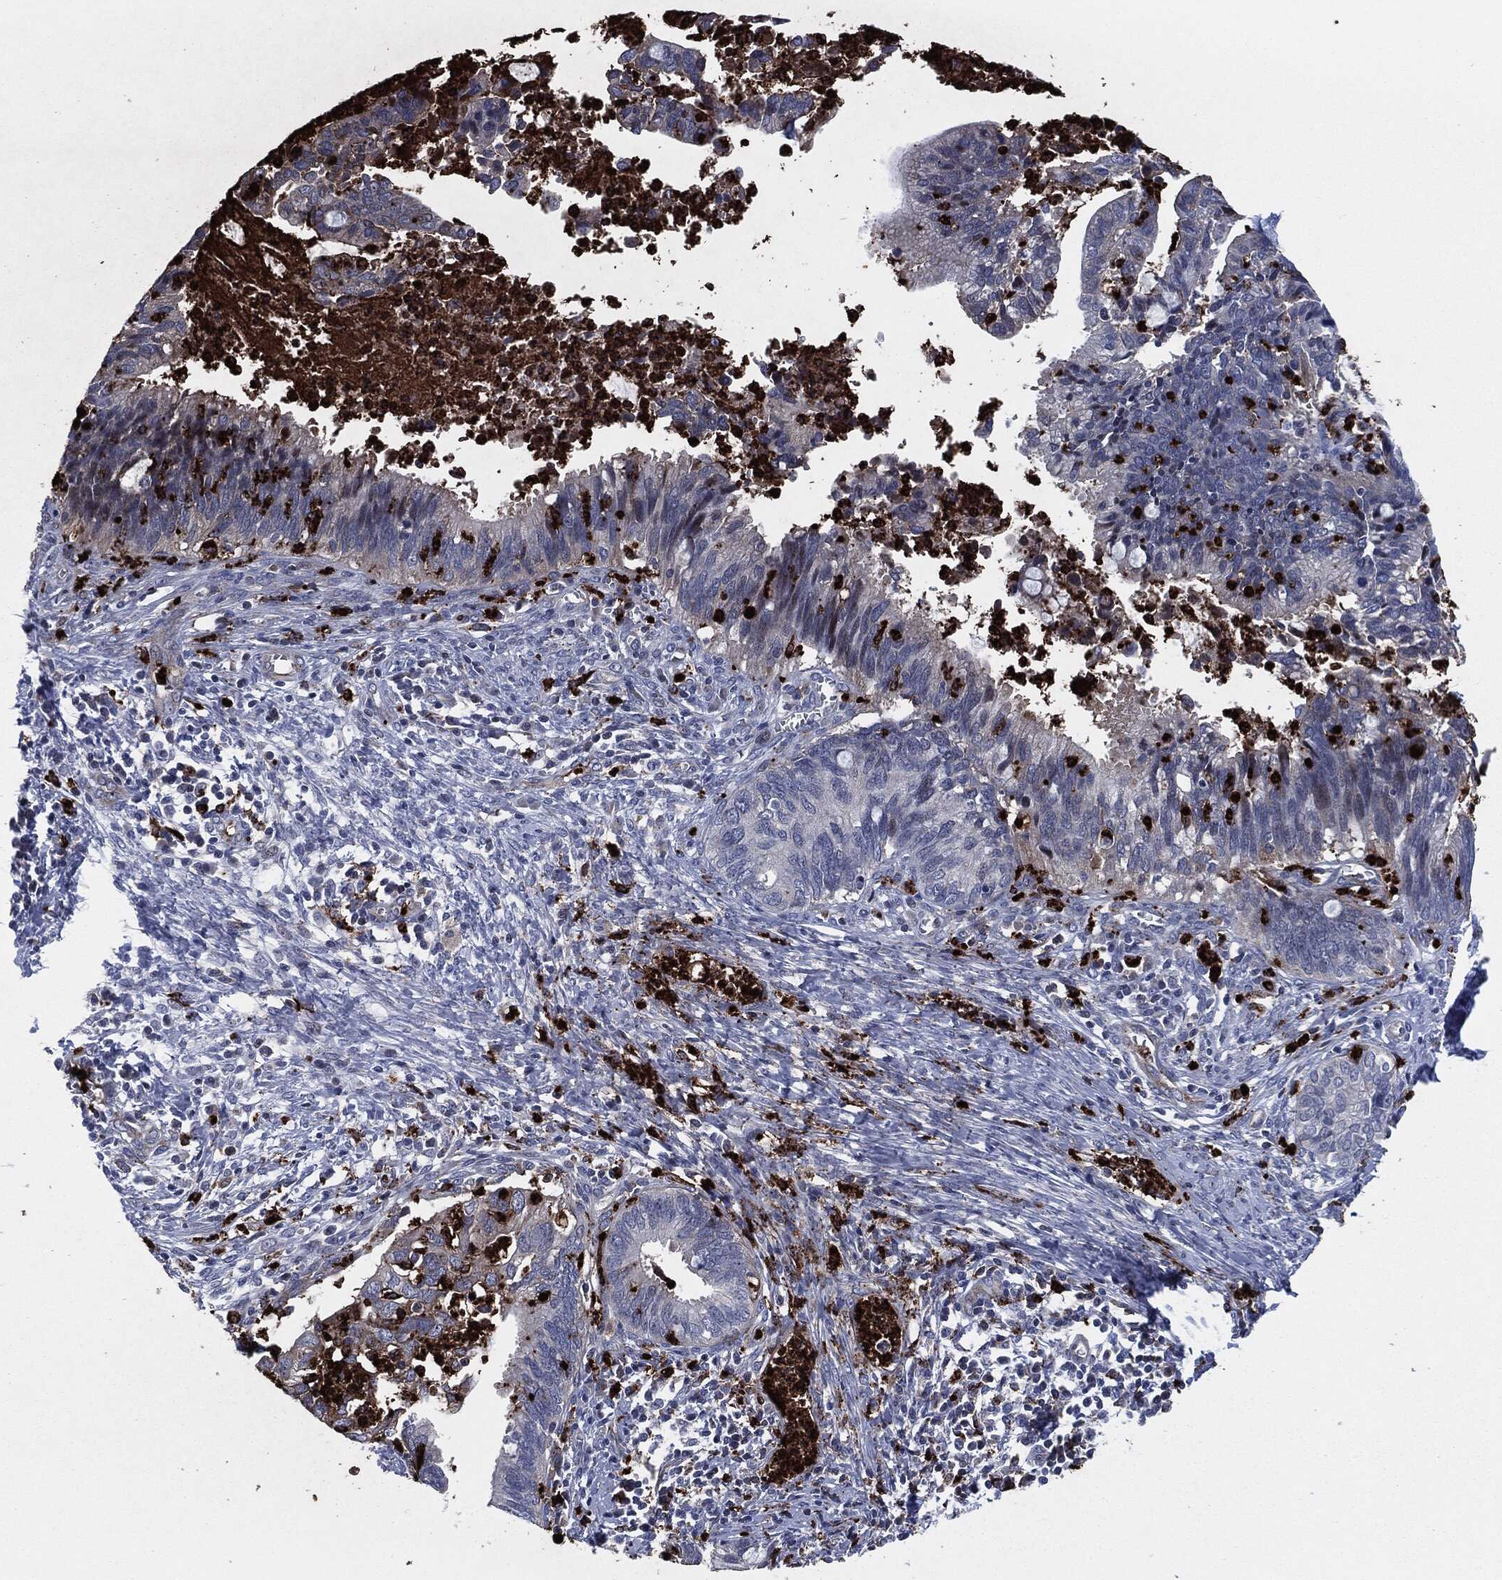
{"staining": {"intensity": "negative", "quantity": "none", "location": "none"}, "tissue": "cervical cancer", "cell_type": "Tumor cells", "image_type": "cancer", "snomed": [{"axis": "morphology", "description": "Adenocarcinoma, NOS"}, {"axis": "topography", "description": "Cervix"}], "caption": "Tumor cells show no significant staining in adenocarcinoma (cervical).", "gene": "MPO", "patient": {"sex": "female", "age": 42}}